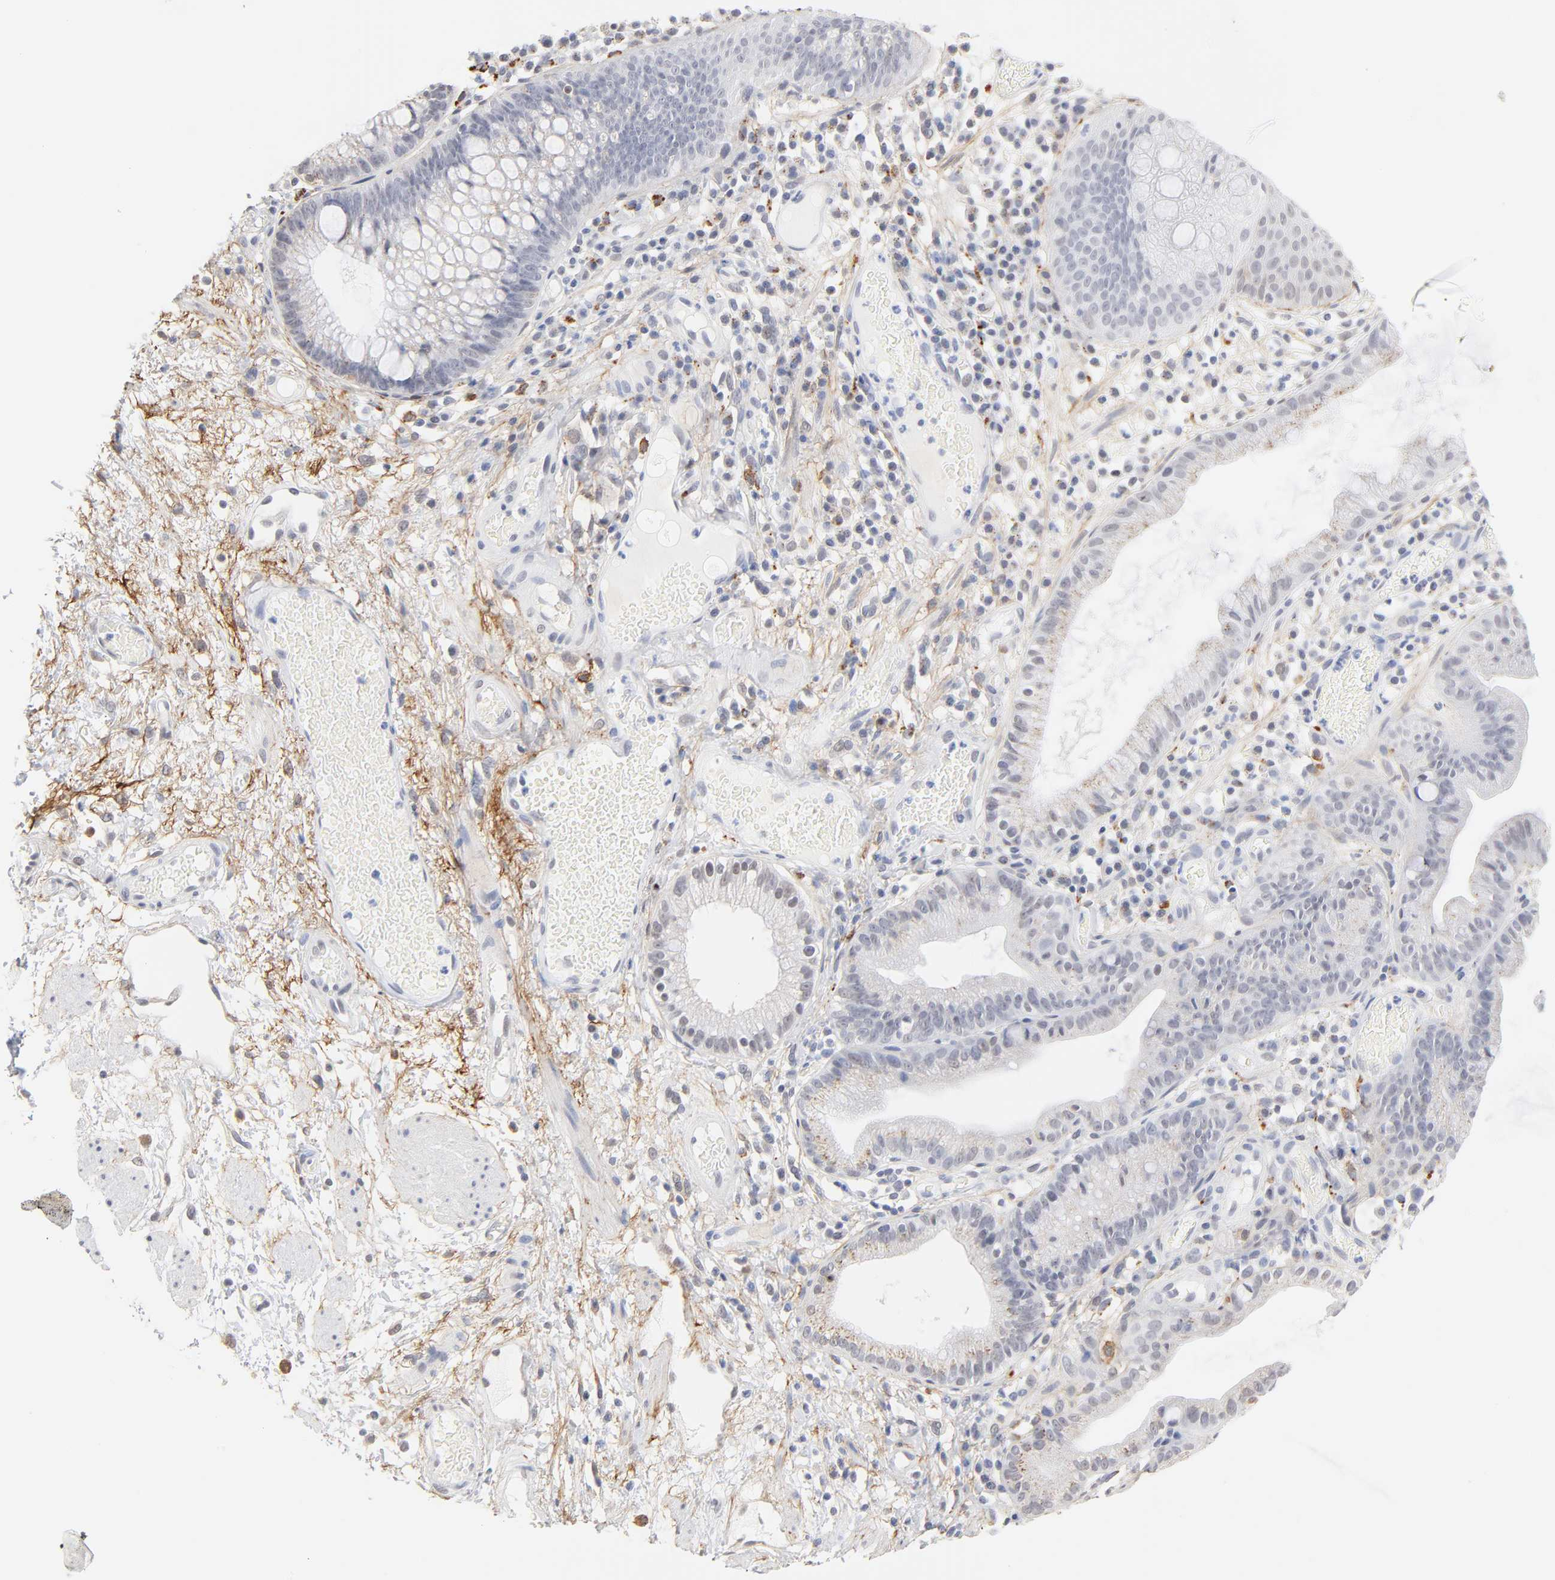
{"staining": {"intensity": "negative", "quantity": "none", "location": "none"}, "tissue": "skin", "cell_type": "Epidermal cells", "image_type": "normal", "snomed": [{"axis": "morphology", "description": "Normal tissue, NOS"}, {"axis": "morphology", "description": "Hemorrhoids"}, {"axis": "morphology", "description": "Inflammation, NOS"}, {"axis": "topography", "description": "Anal"}], "caption": "DAB (3,3'-diaminobenzidine) immunohistochemical staining of unremarkable skin demonstrates no significant positivity in epidermal cells.", "gene": "LTBP2", "patient": {"sex": "male", "age": 60}}